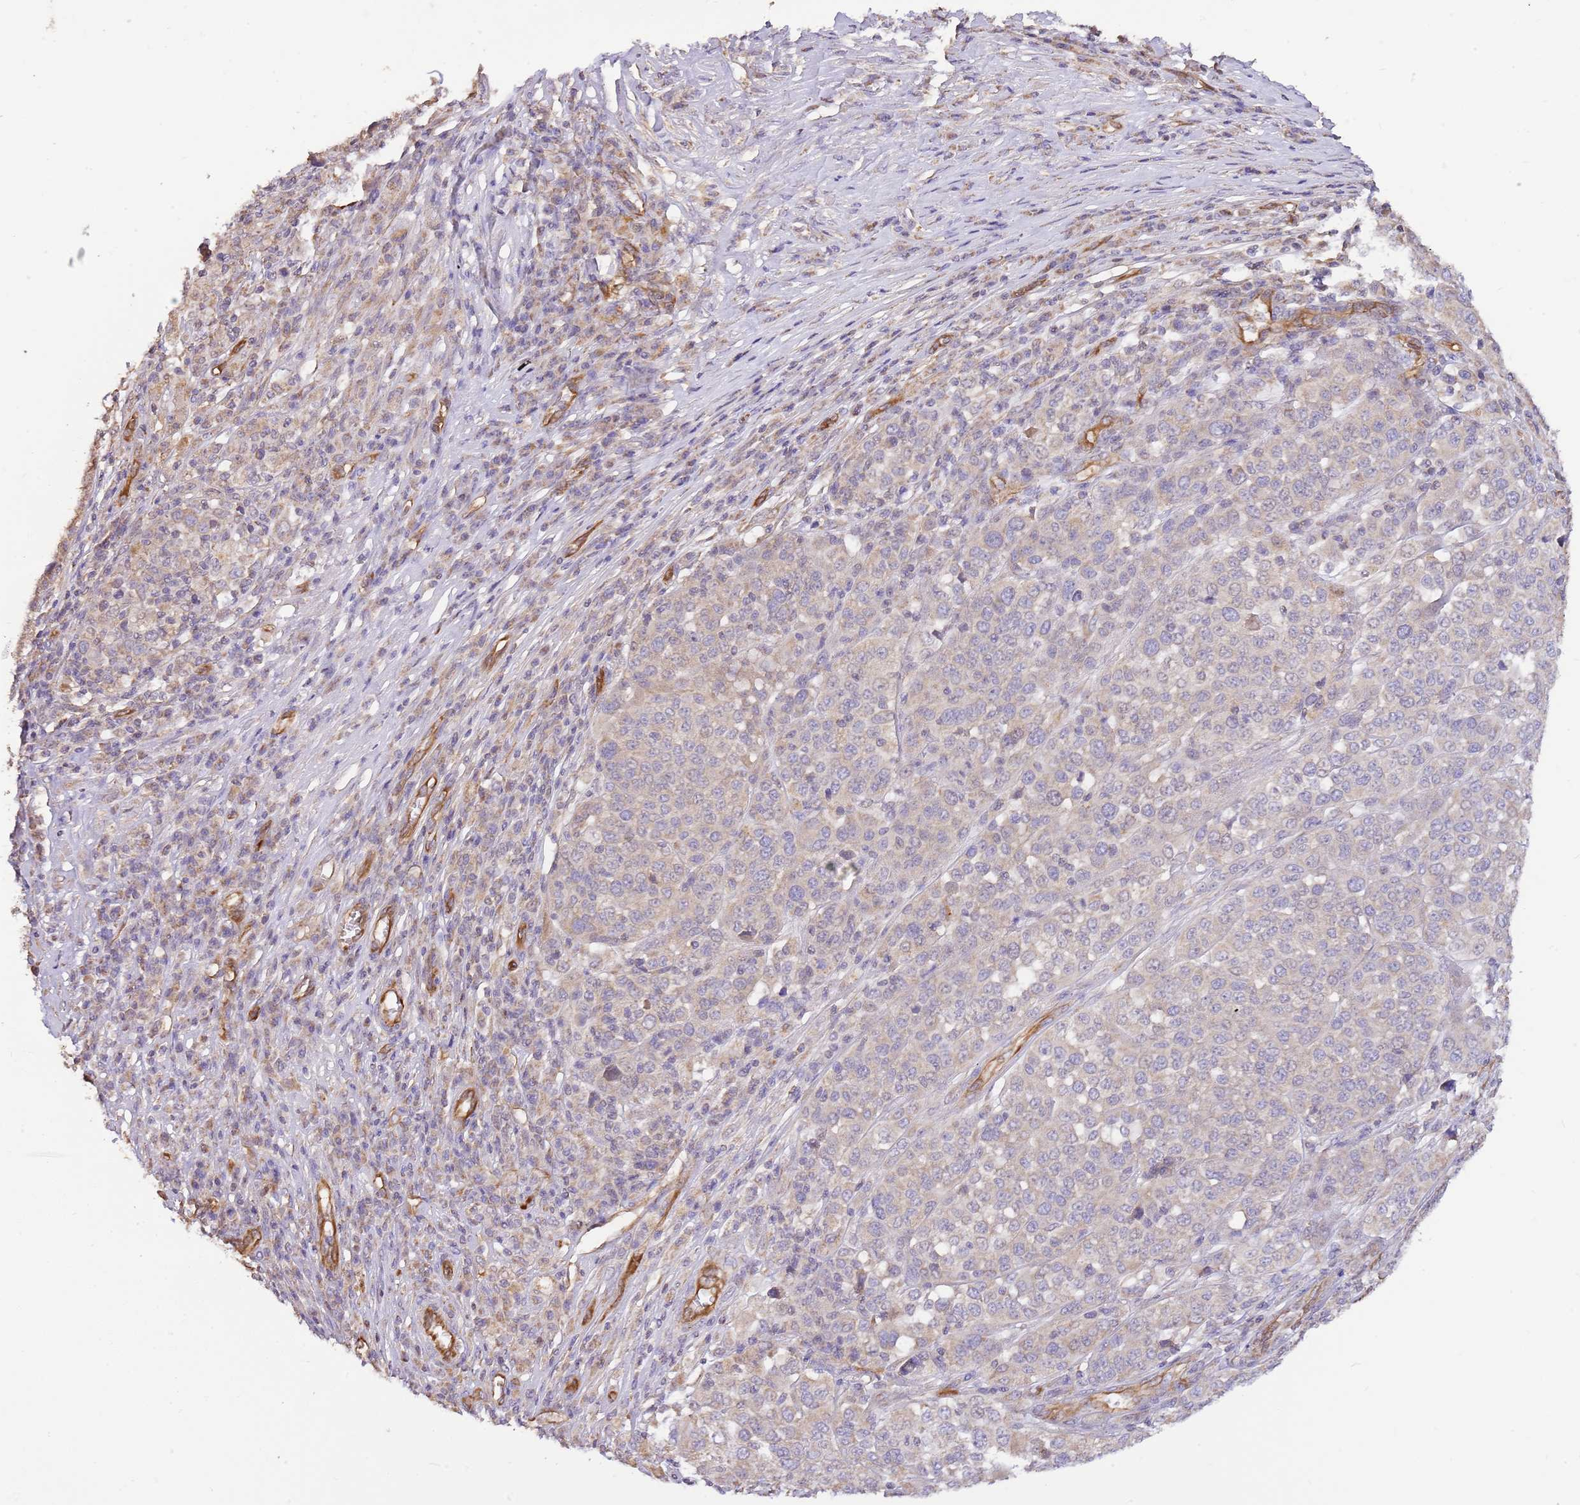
{"staining": {"intensity": "weak", "quantity": "<25%", "location": "cytoplasmic/membranous"}, "tissue": "melanoma", "cell_type": "Tumor cells", "image_type": "cancer", "snomed": [{"axis": "morphology", "description": "Malignant melanoma, Metastatic site"}, {"axis": "topography", "description": "Lymph node"}], "caption": "Melanoma was stained to show a protein in brown. There is no significant positivity in tumor cells. (Stains: DAB (3,3'-diaminobenzidine) IHC with hematoxylin counter stain, Microscopy: brightfield microscopy at high magnification).", "gene": "DOCK9", "patient": {"sex": "male", "age": 44}}